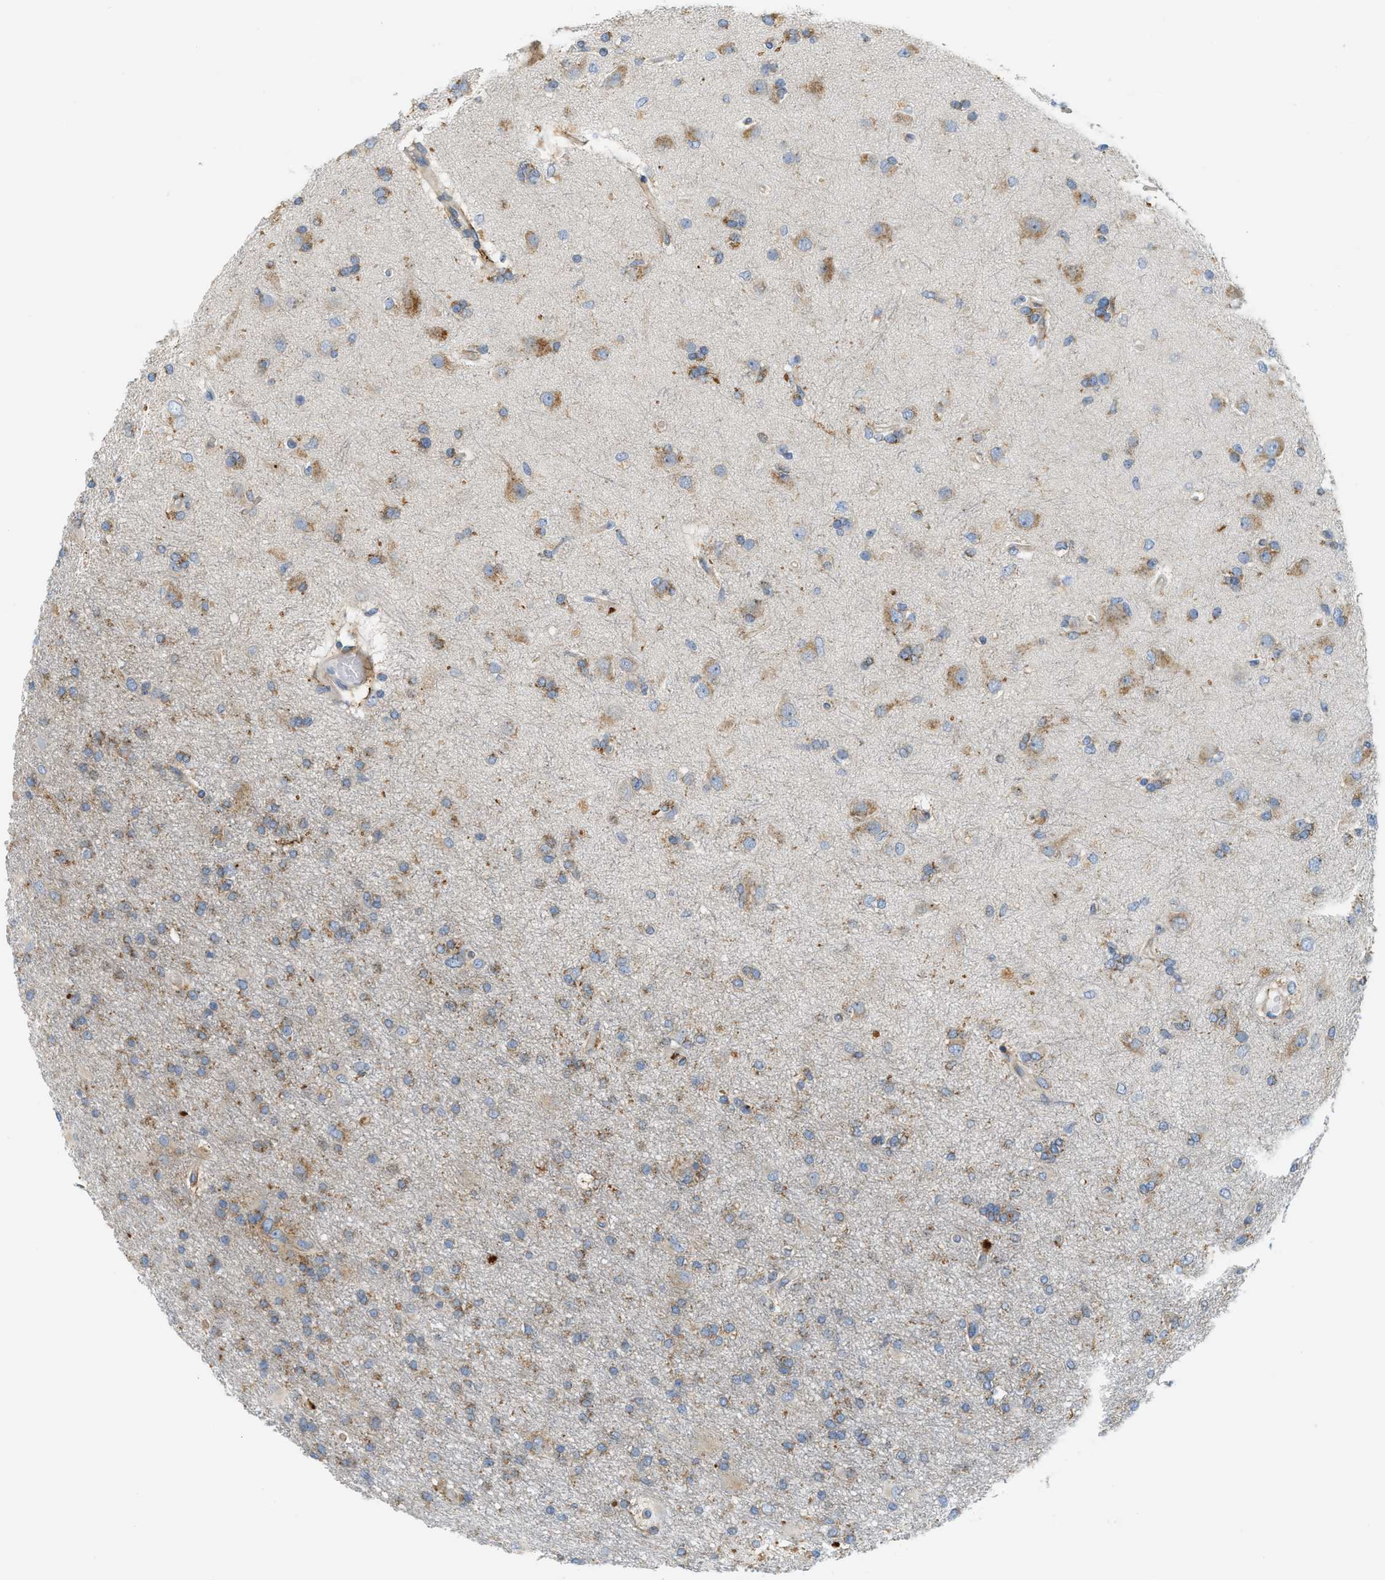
{"staining": {"intensity": "weak", "quantity": ">75%", "location": "cytoplasmic/membranous"}, "tissue": "glioma", "cell_type": "Tumor cells", "image_type": "cancer", "snomed": [{"axis": "morphology", "description": "Glioma, malignant, High grade"}, {"axis": "topography", "description": "Brain"}], "caption": "Tumor cells exhibit low levels of weak cytoplasmic/membranous staining in about >75% of cells in malignant glioma (high-grade).", "gene": "LMBRD1", "patient": {"sex": "female", "age": 59}}